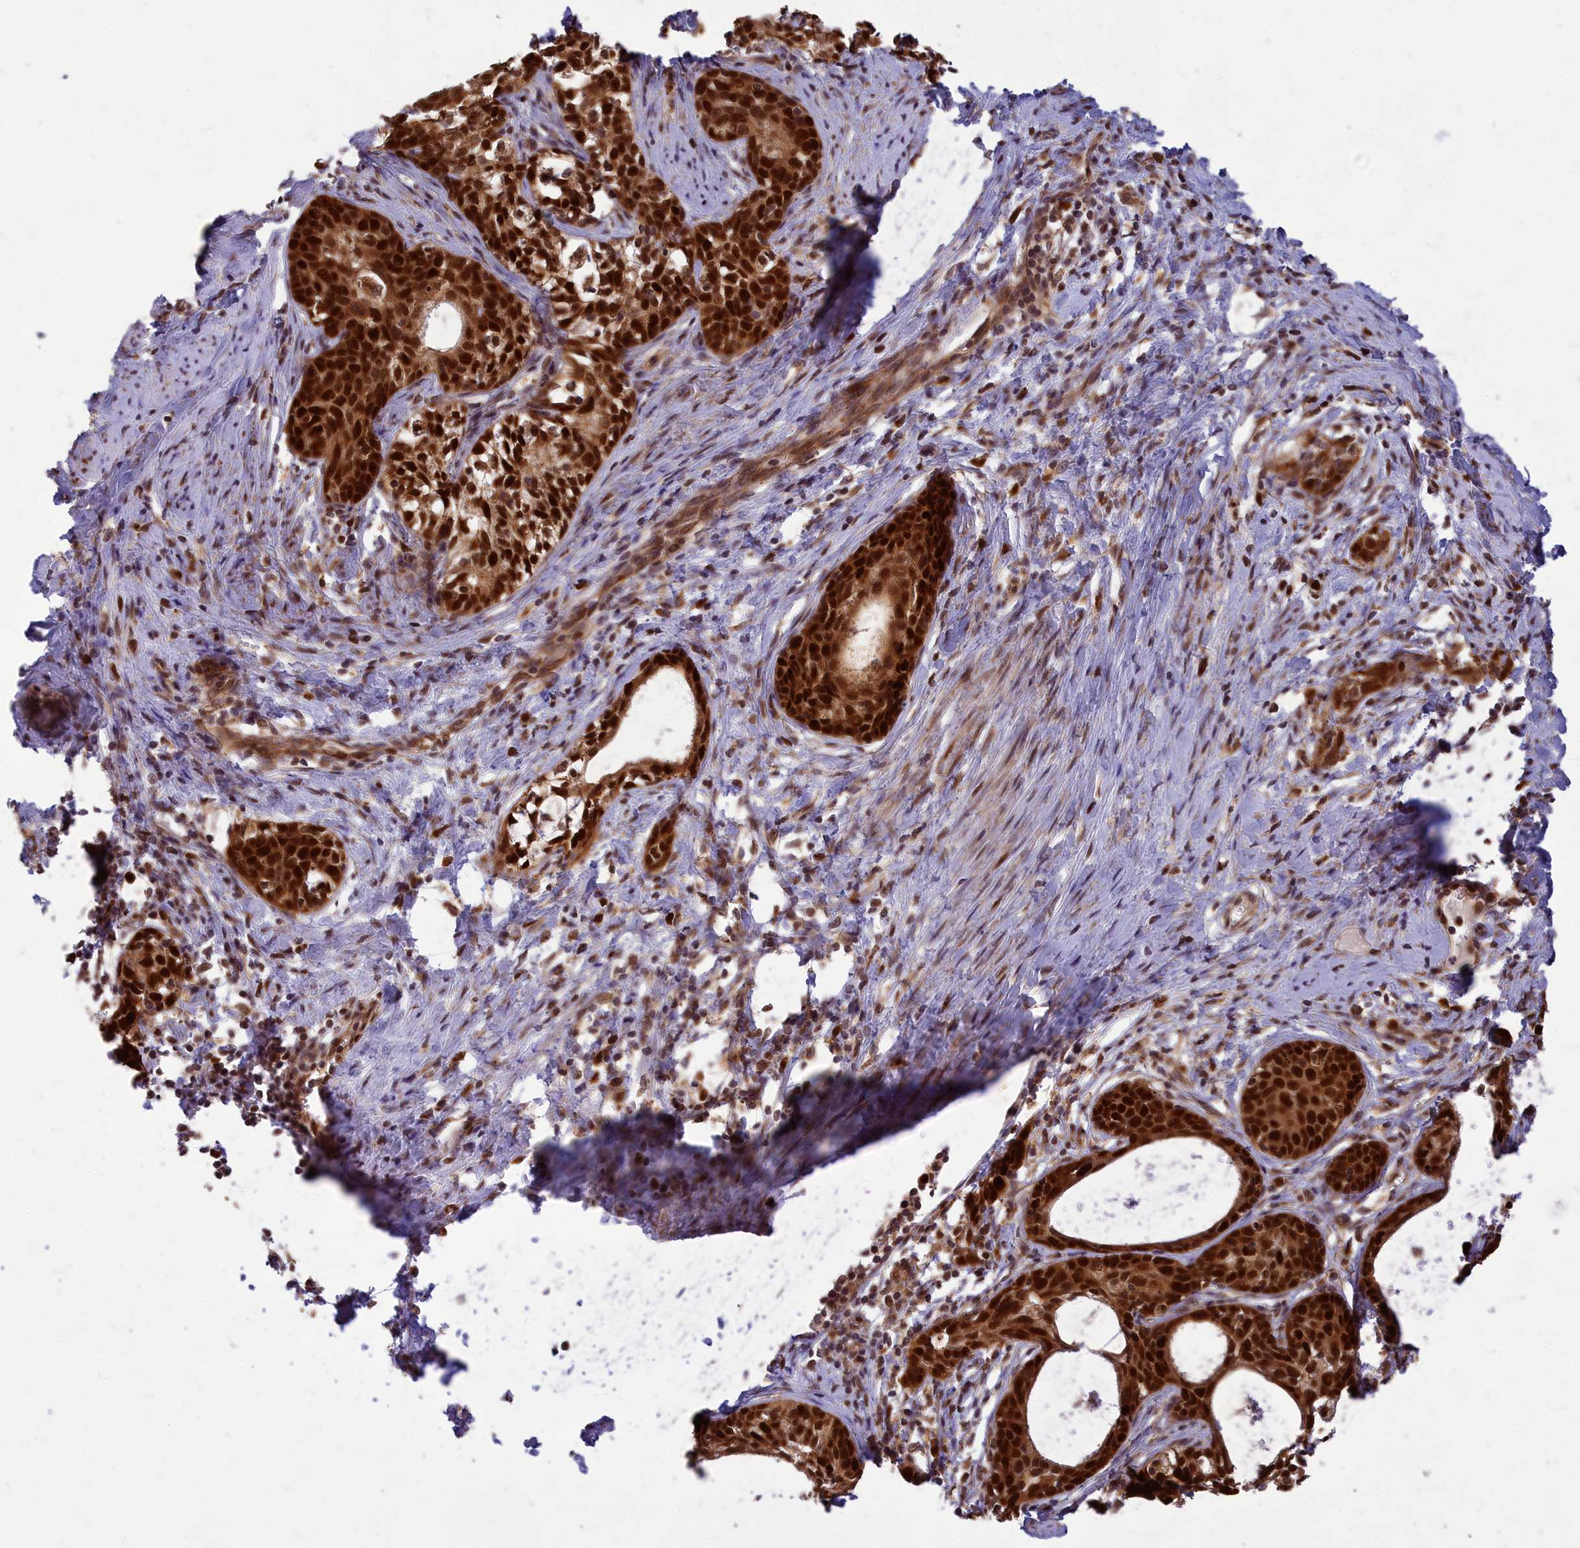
{"staining": {"intensity": "strong", "quantity": ">75%", "location": "cytoplasmic/membranous,nuclear"}, "tissue": "cervical cancer", "cell_type": "Tumor cells", "image_type": "cancer", "snomed": [{"axis": "morphology", "description": "Squamous cell carcinoma, NOS"}, {"axis": "topography", "description": "Cervix"}], "caption": "Immunohistochemical staining of squamous cell carcinoma (cervical) exhibits high levels of strong cytoplasmic/membranous and nuclear staining in approximately >75% of tumor cells.", "gene": "EARS2", "patient": {"sex": "female", "age": 52}}